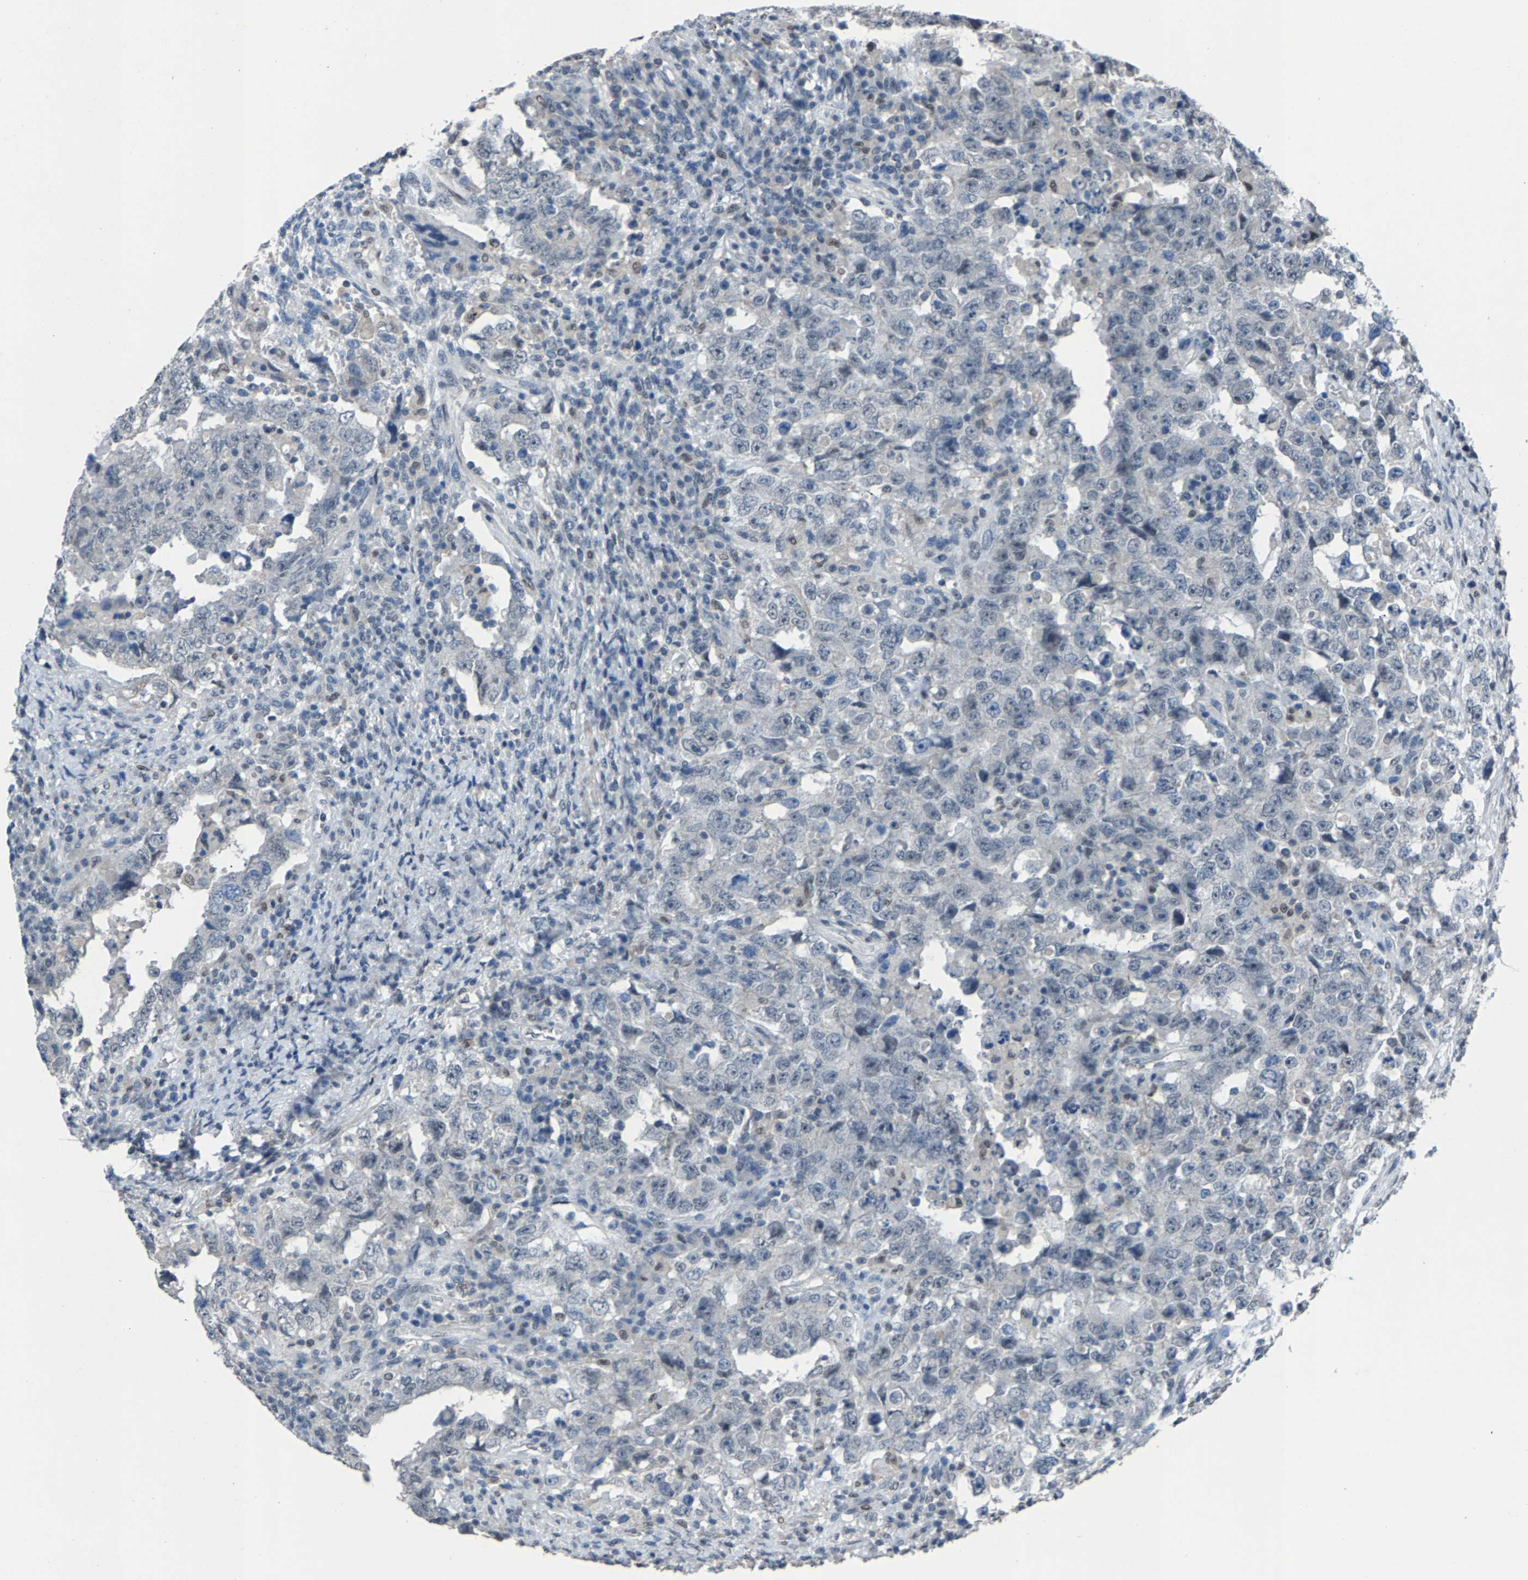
{"staining": {"intensity": "negative", "quantity": "none", "location": "none"}, "tissue": "testis cancer", "cell_type": "Tumor cells", "image_type": "cancer", "snomed": [{"axis": "morphology", "description": "Carcinoma, Embryonal, NOS"}, {"axis": "topography", "description": "Testis"}], "caption": "Immunohistochemical staining of embryonal carcinoma (testis) shows no significant positivity in tumor cells.", "gene": "ZNF276", "patient": {"sex": "male", "age": 26}}